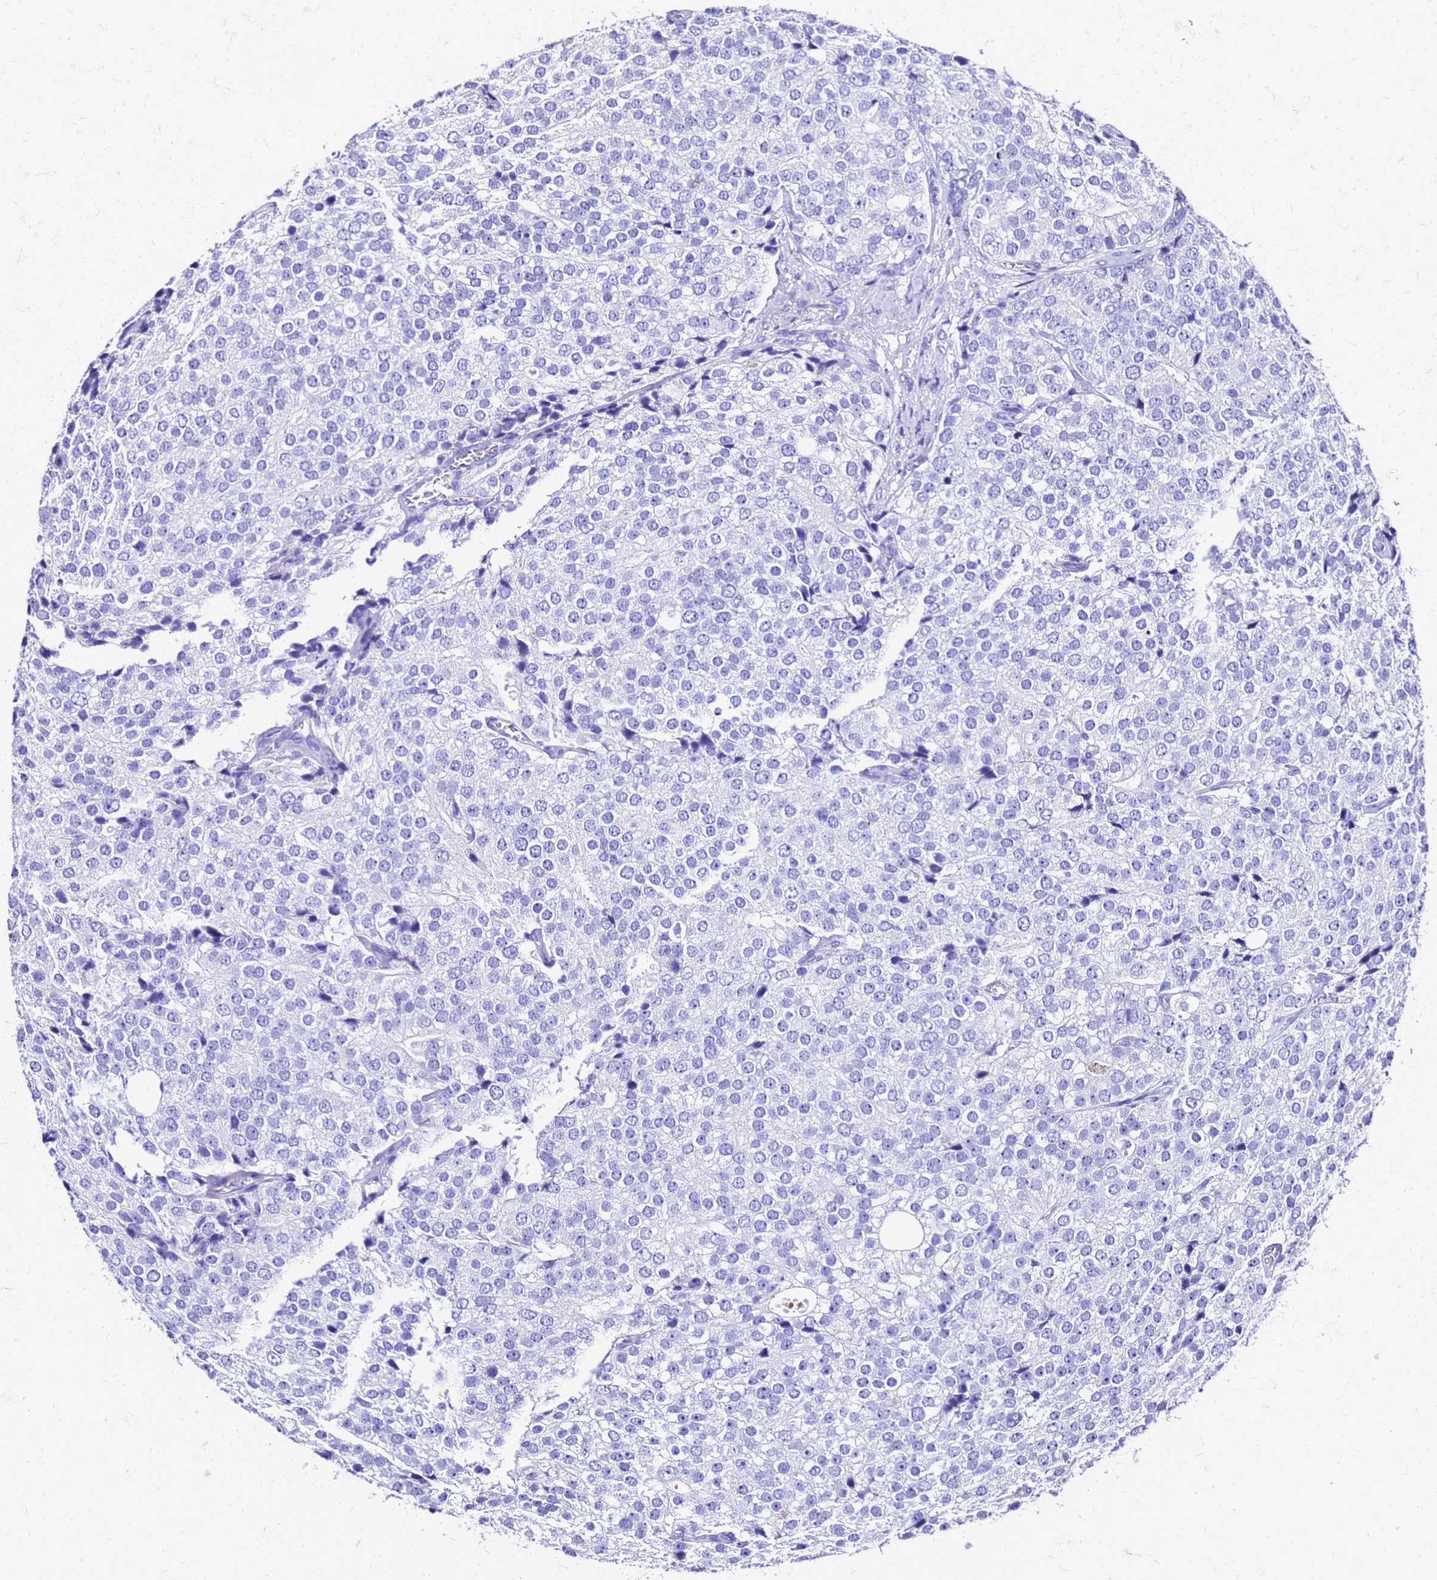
{"staining": {"intensity": "negative", "quantity": "none", "location": "none"}, "tissue": "prostate cancer", "cell_type": "Tumor cells", "image_type": "cancer", "snomed": [{"axis": "morphology", "description": "Adenocarcinoma, High grade"}, {"axis": "topography", "description": "Prostate"}], "caption": "DAB (3,3'-diaminobenzidine) immunohistochemical staining of human prostate adenocarcinoma (high-grade) shows no significant expression in tumor cells.", "gene": "SMIM21", "patient": {"sex": "male", "age": 49}}